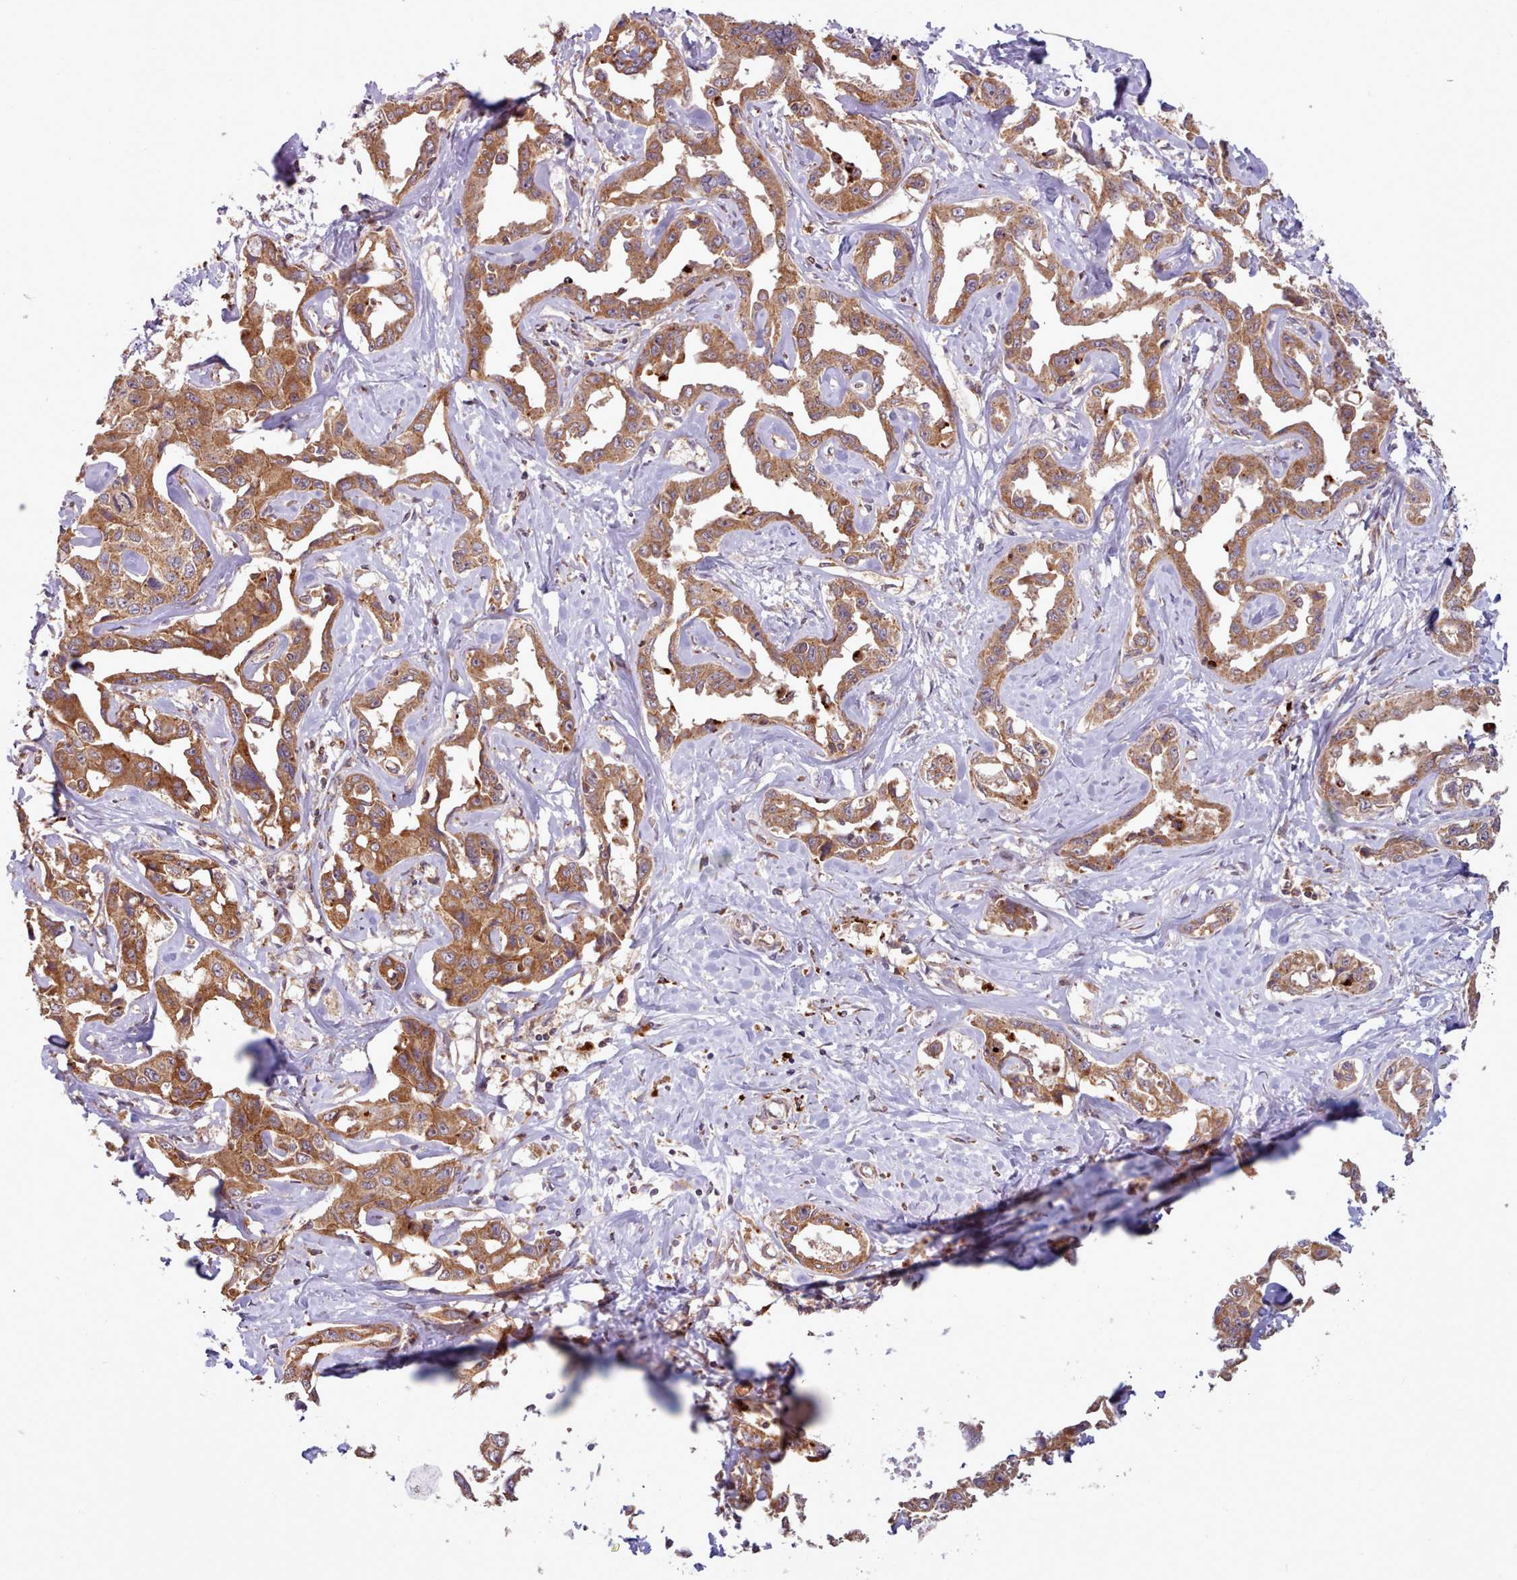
{"staining": {"intensity": "moderate", "quantity": ">75%", "location": "cytoplasmic/membranous"}, "tissue": "liver cancer", "cell_type": "Tumor cells", "image_type": "cancer", "snomed": [{"axis": "morphology", "description": "Cholangiocarcinoma"}, {"axis": "topography", "description": "Liver"}], "caption": "Human liver cancer stained with a brown dye displays moderate cytoplasmic/membranous positive positivity in approximately >75% of tumor cells.", "gene": "CRYBG1", "patient": {"sex": "male", "age": 59}}